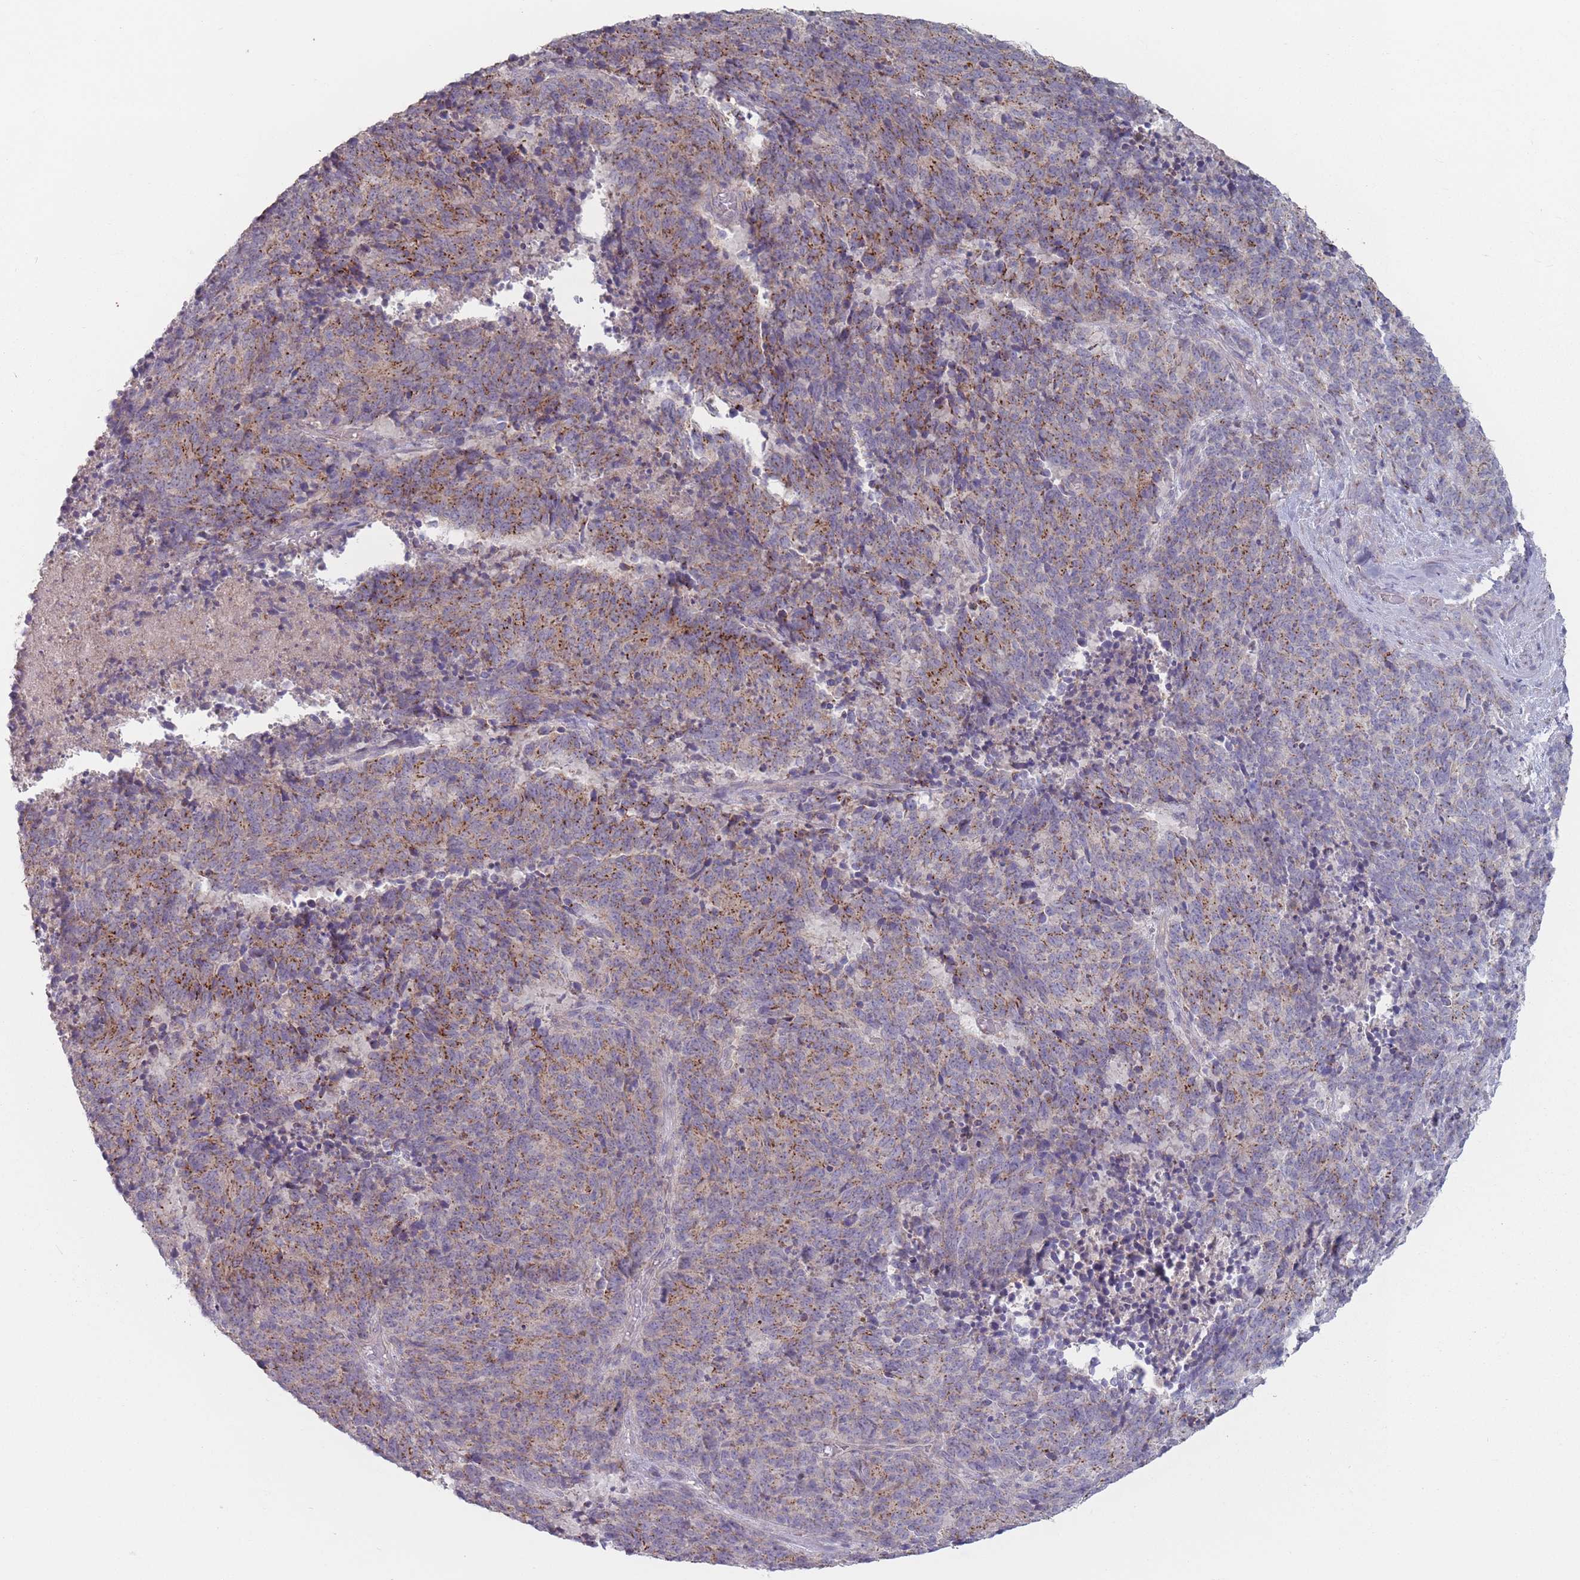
{"staining": {"intensity": "moderate", "quantity": "25%-75%", "location": "cytoplasmic/membranous"}, "tissue": "cervical cancer", "cell_type": "Tumor cells", "image_type": "cancer", "snomed": [{"axis": "morphology", "description": "Squamous cell carcinoma, NOS"}, {"axis": "topography", "description": "Cervix"}], "caption": "Squamous cell carcinoma (cervical) stained with a protein marker exhibits moderate staining in tumor cells.", "gene": "AKAIN1", "patient": {"sex": "female", "age": 29}}